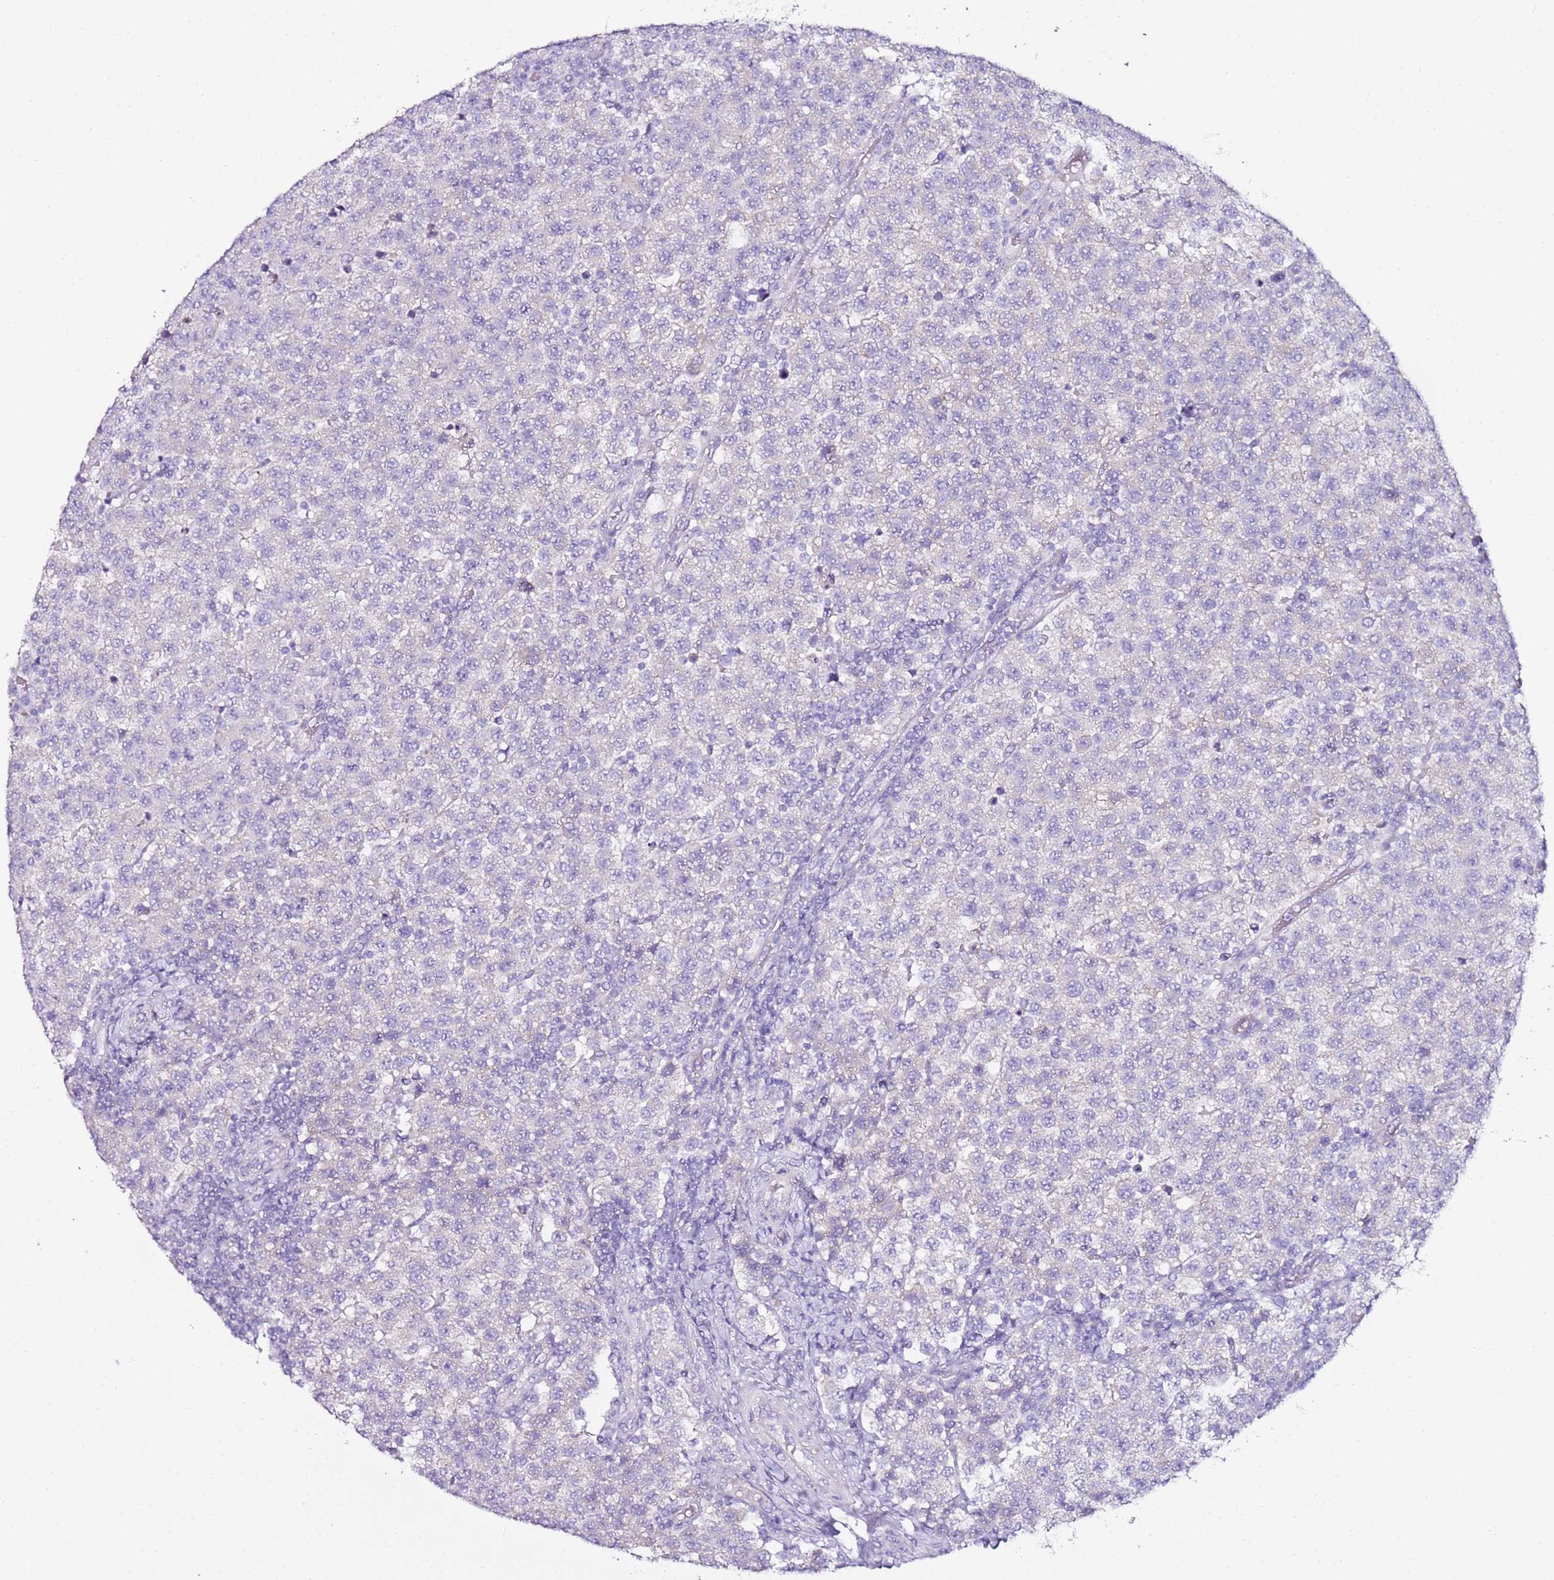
{"staining": {"intensity": "negative", "quantity": "none", "location": "none"}, "tissue": "testis cancer", "cell_type": "Tumor cells", "image_type": "cancer", "snomed": [{"axis": "morphology", "description": "Seminoma, NOS"}, {"axis": "topography", "description": "Testis"}], "caption": "Immunohistochemistry histopathology image of neoplastic tissue: testis seminoma stained with DAB (3,3'-diaminobenzidine) reveals no significant protein expression in tumor cells.", "gene": "MYBPC3", "patient": {"sex": "male", "age": 34}}